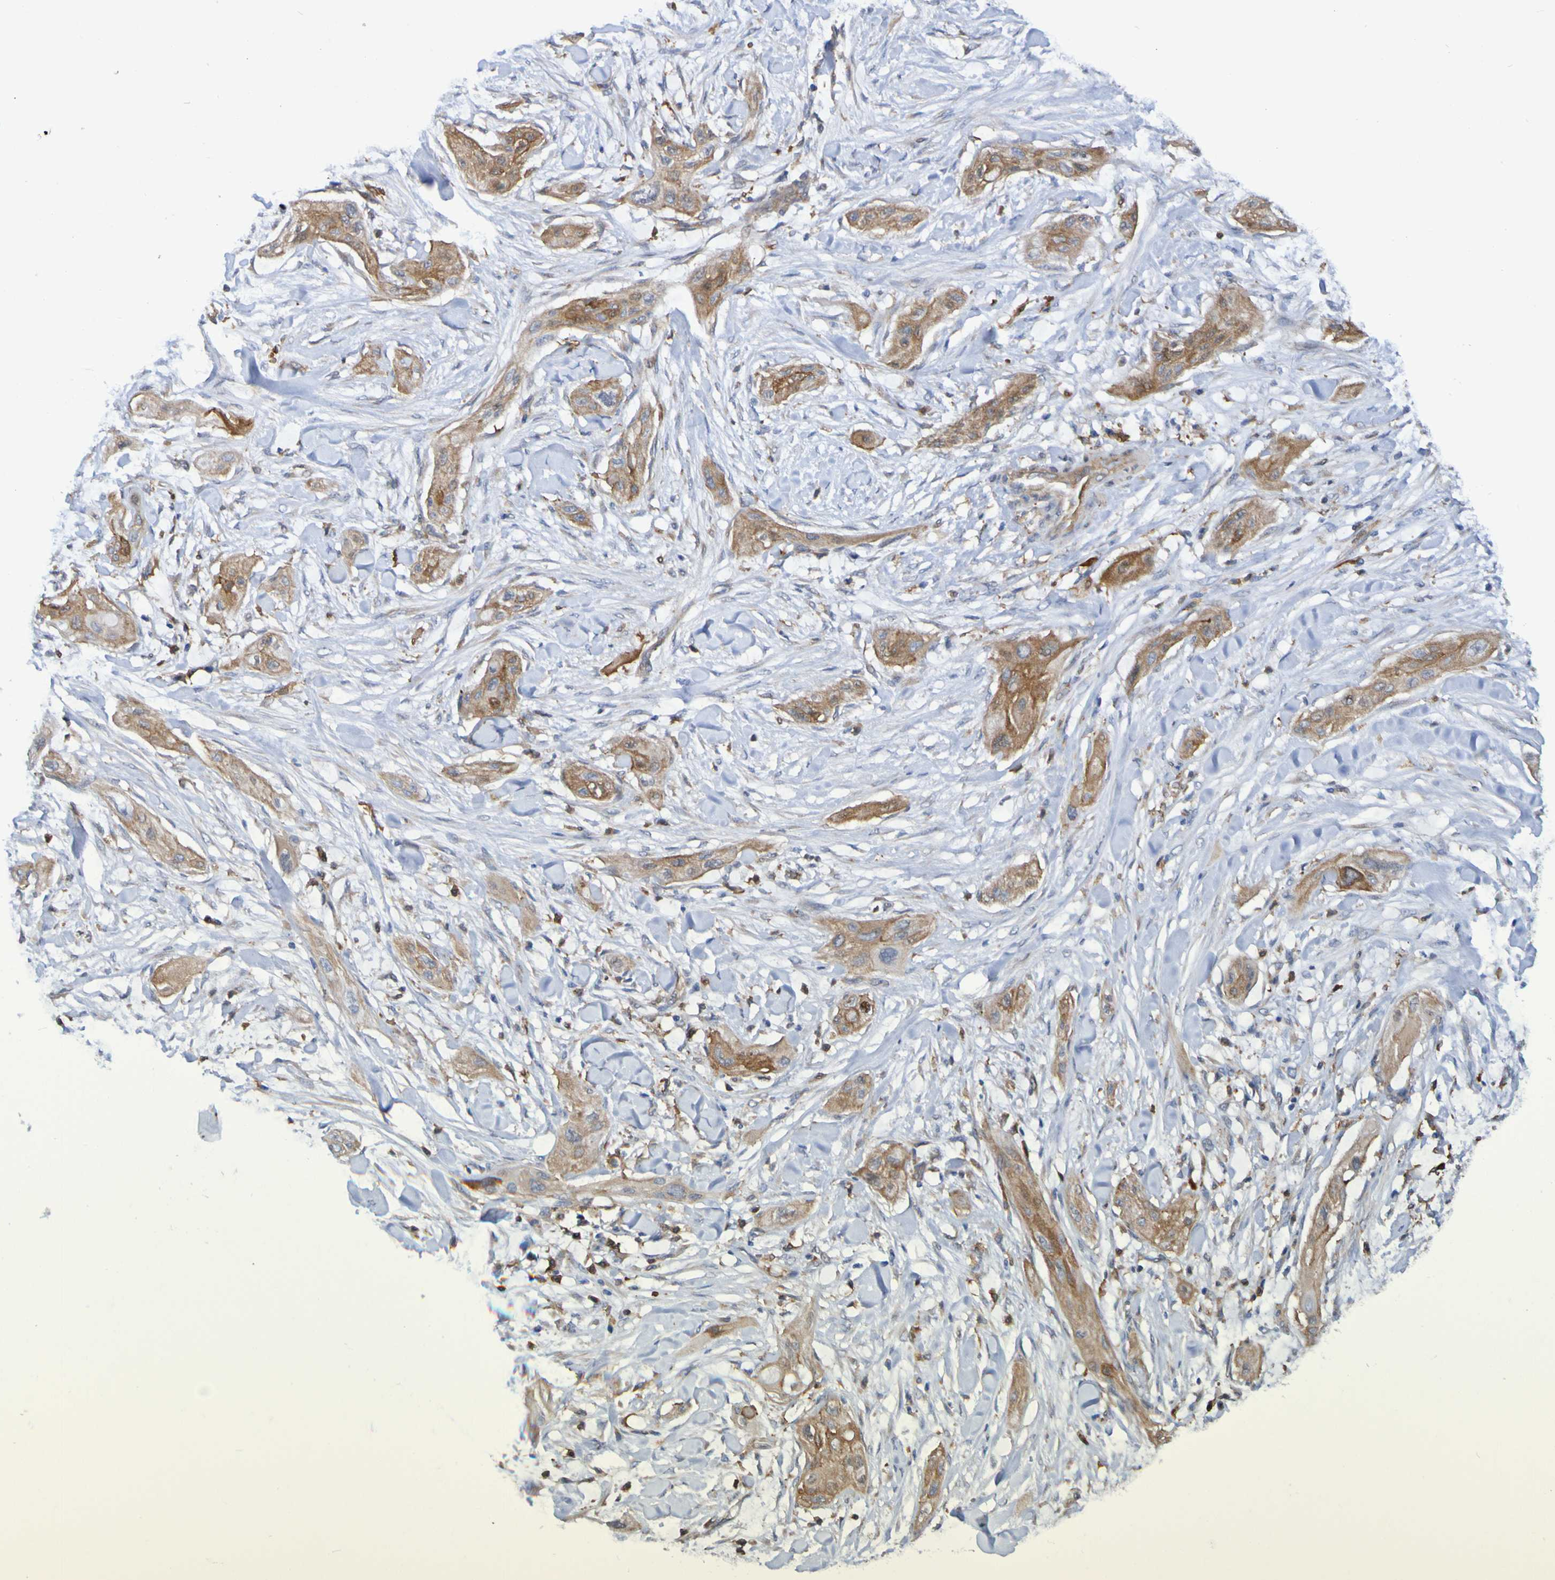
{"staining": {"intensity": "moderate", "quantity": ">75%", "location": "cytoplasmic/membranous"}, "tissue": "lung cancer", "cell_type": "Tumor cells", "image_type": "cancer", "snomed": [{"axis": "morphology", "description": "Squamous cell carcinoma, NOS"}, {"axis": "topography", "description": "Lung"}], "caption": "Immunohistochemistry (IHC) staining of squamous cell carcinoma (lung), which shows medium levels of moderate cytoplasmic/membranous expression in approximately >75% of tumor cells indicating moderate cytoplasmic/membranous protein expression. The staining was performed using DAB (brown) for protein detection and nuclei were counterstained in hematoxylin (blue).", "gene": "SCRG1", "patient": {"sex": "female", "age": 47}}